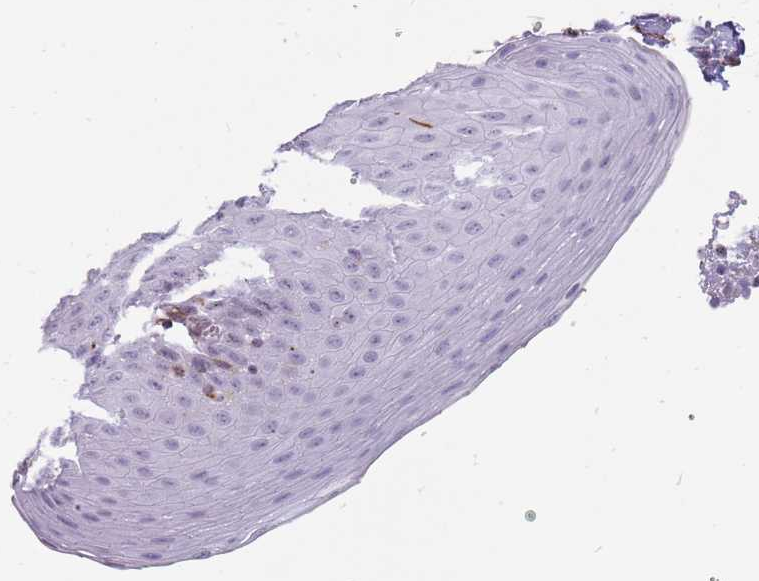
{"staining": {"intensity": "negative", "quantity": "none", "location": "none"}, "tissue": "tonsil", "cell_type": "Germinal center cells", "image_type": "normal", "snomed": [{"axis": "morphology", "description": "Normal tissue, NOS"}, {"axis": "topography", "description": "Tonsil"}], "caption": "This photomicrograph is of benign tonsil stained with immunohistochemistry (IHC) to label a protein in brown with the nuclei are counter-stained blue. There is no staining in germinal center cells.", "gene": "ENSG00000271254", "patient": {"sex": "female", "age": 19}}